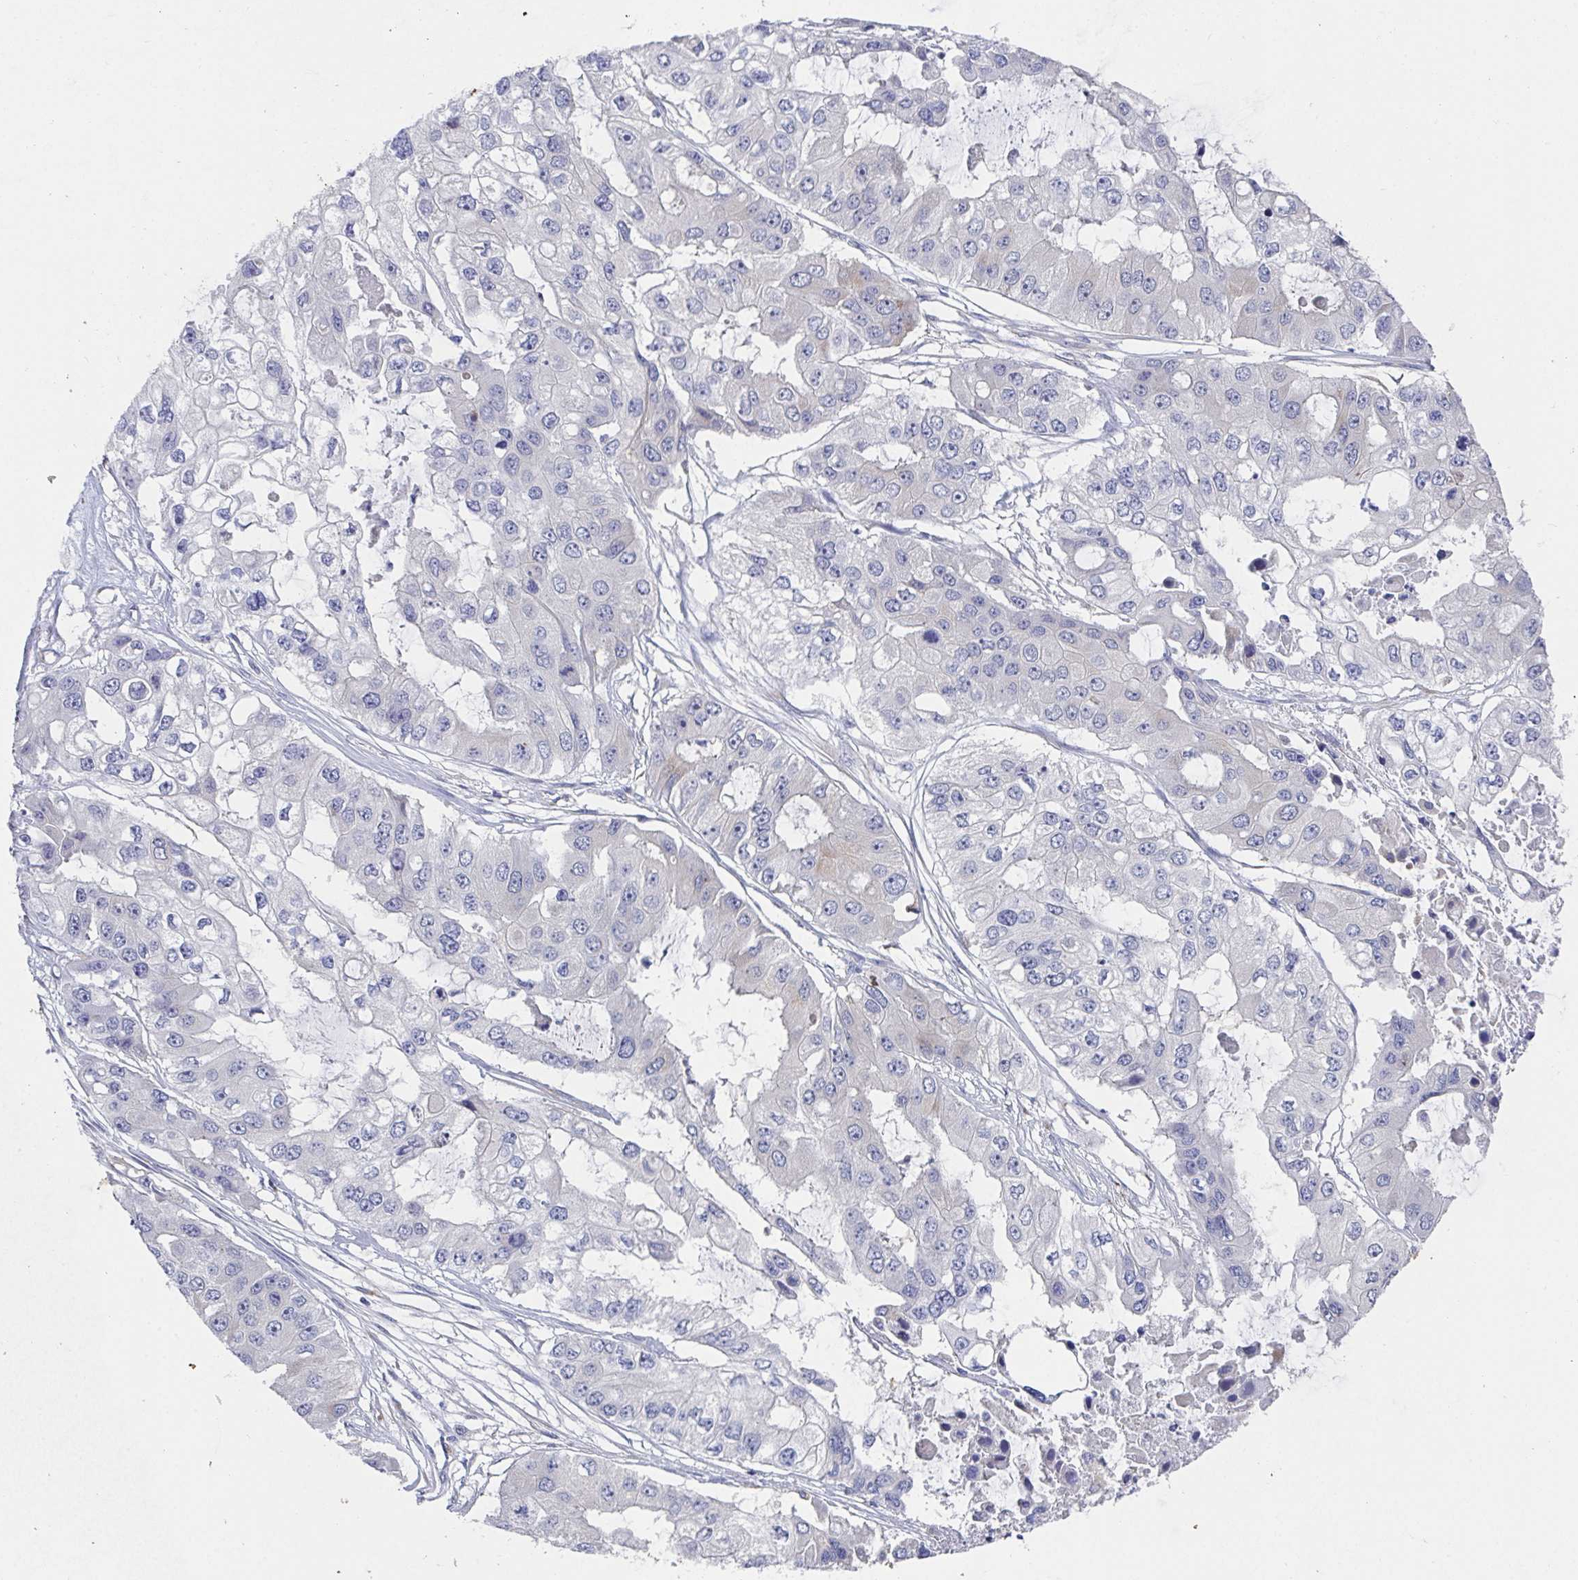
{"staining": {"intensity": "negative", "quantity": "none", "location": "none"}, "tissue": "ovarian cancer", "cell_type": "Tumor cells", "image_type": "cancer", "snomed": [{"axis": "morphology", "description": "Cystadenocarcinoma, serous, NOS"}, {"axis": "topography", "description": "Ovary"}], "caption": "The micrograph displays no staining of tumor cells in serous cystadenocarcinoma (ovarian).", "gene": "TAS2R39", "patient": {"sex": "female", "age": 56}}